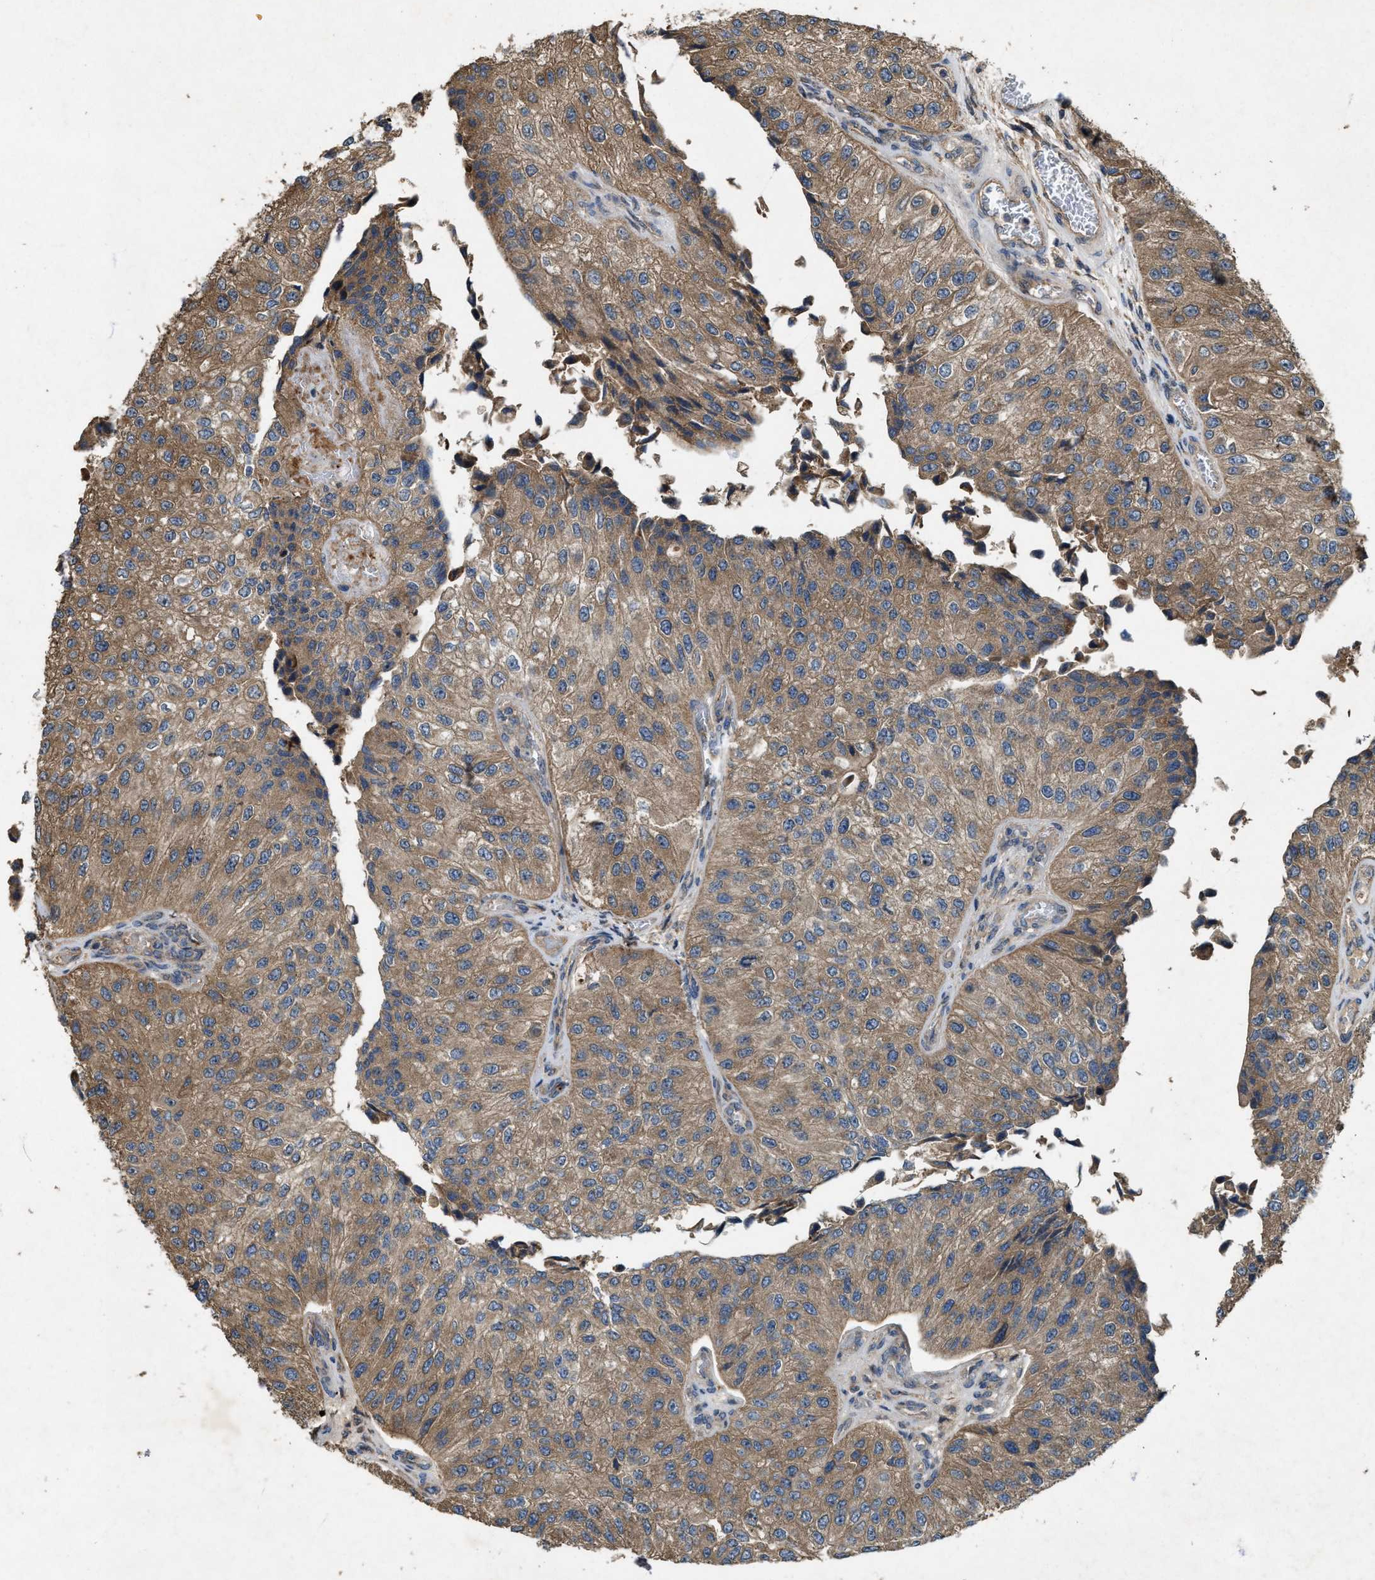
{"staining": {"intensity": "moderate", "quantity": ">75%", "location": "cytoplasmic/membranous"}, "tissue": "urothelial cancer", "cell_type": "Tumor cells", "image_type": "cancer", "snomed": [{"axis": "morphology", "description": "Urothelial carcinoma, High grade"}, {"axis": "topography", "description": "Kidney"}, {"axis": "topography", "description": "Urinary bladder"}], "caption": "Protein staining exhibits moderate cytoplasmic/membranous staining in about >75% of tumor cells in urothelial cancer.", "gene": "PDP2", "patient": {"sex": "male", "age": 77}}